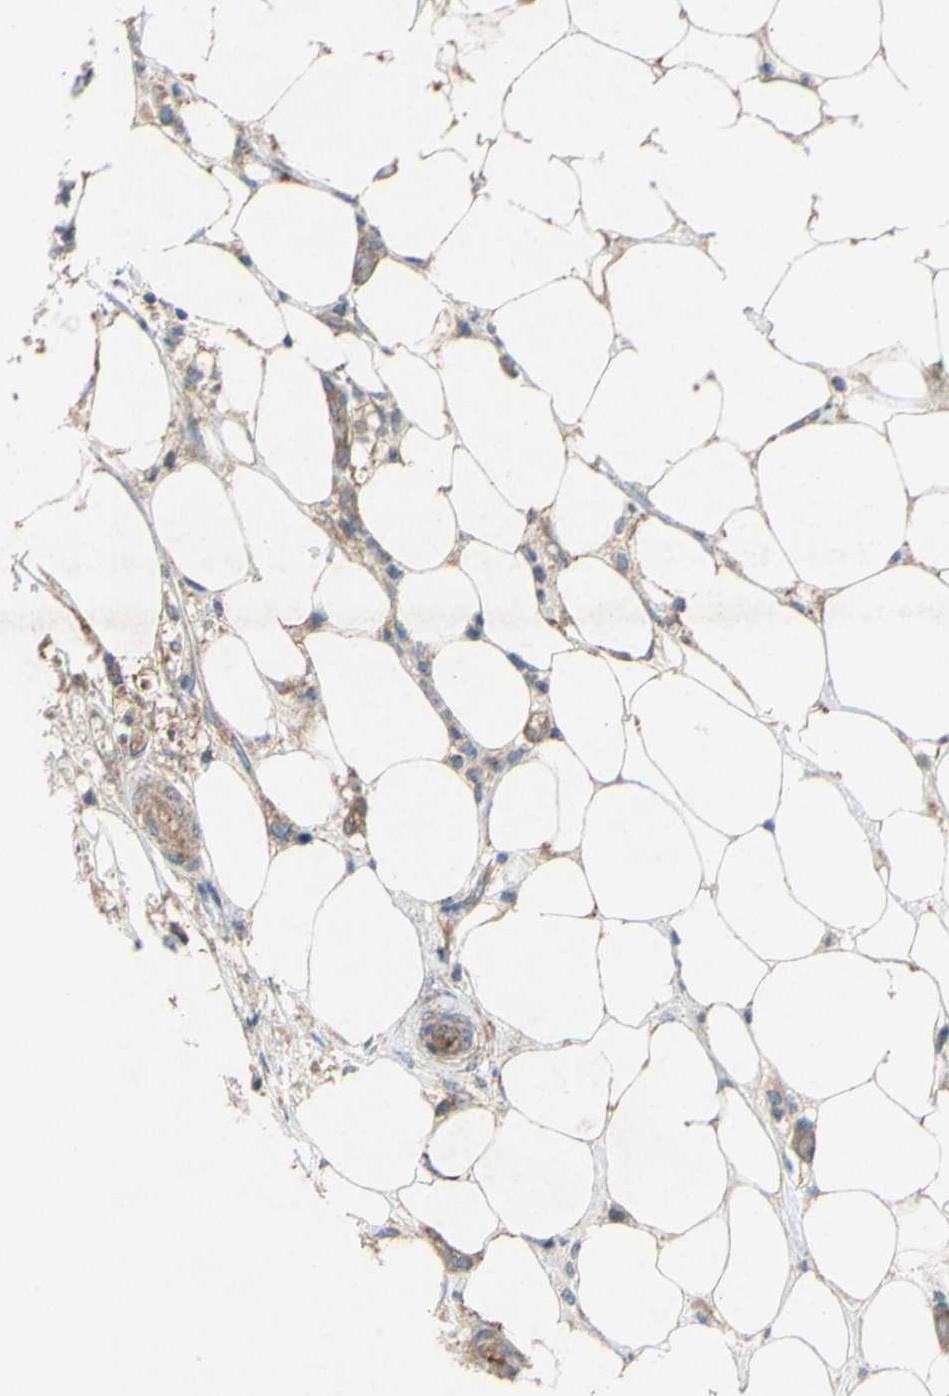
{"staining": {"intensity": "weak", "quantity": ">75%", "location": "cytoplasmic/membranous"}, "tissue": "breast cancer", "cell_type": "Tumor cells", "image_type": "cancer", "snomed": [{"axis": "morphology", "description": "Duct carcinoma"}, {"axis": "topography", "description": "Breast"}], "caption": "Immunohistochemical staining of invasive ductal carcinoma (breast) displays weak cytoplasmic/membranous protein staining in about >75% of tumor cells.", "gene": "TST", "patient": {"sex": "female", "age": 87}}